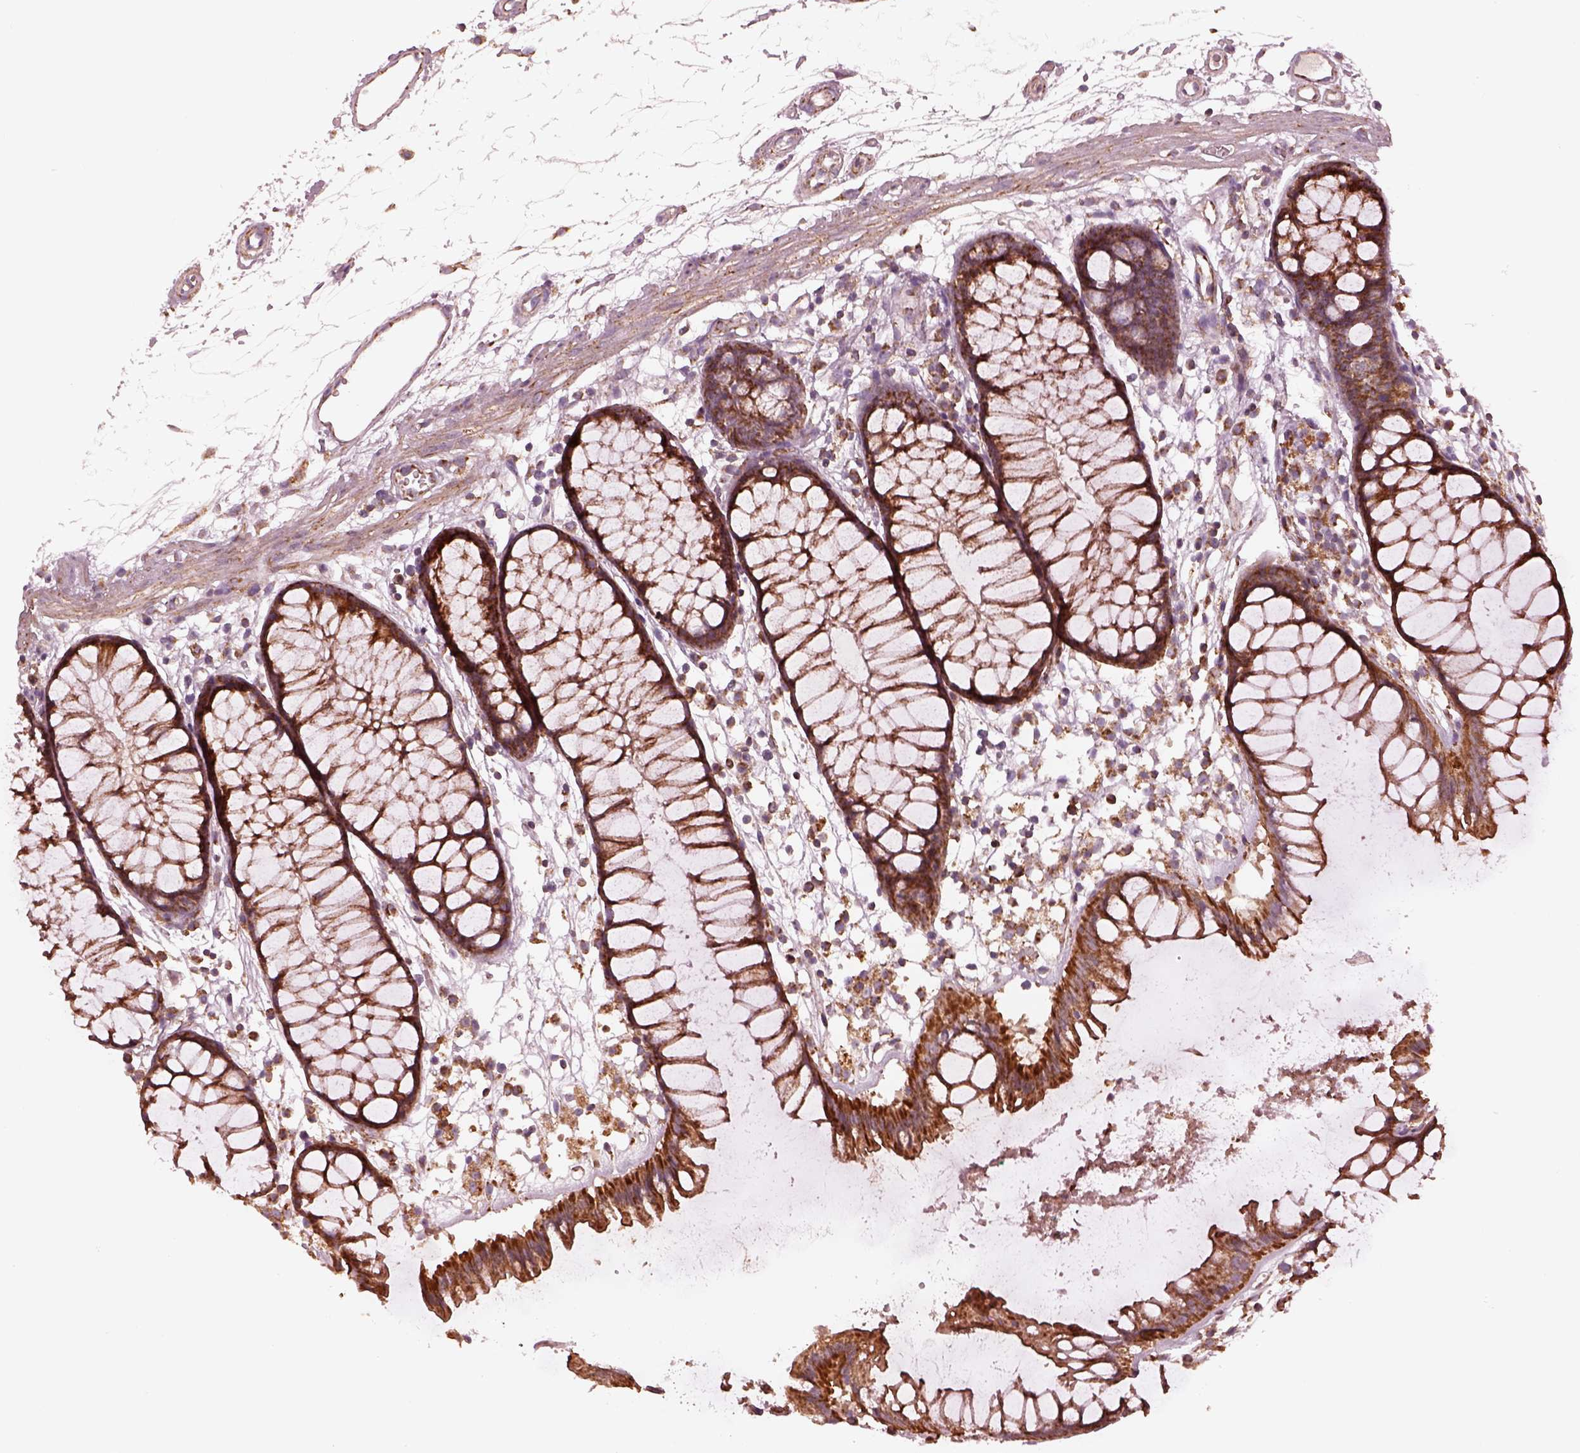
{"staining": {"intensity": "moderate", "quantity": "<25%", "location": "cytoplasmic/membranous"}, "tissue": "colon", "cell_type": "Endothelial cells", "image_type": "normal", "snomed": [{"axis": "morphology", "description": "Normal tissue, NOS"}, {"axis": "morphology", "description": "Adenocarcinoma, NOS"}, {"axis": "topography", "description": "Colon"}], "caption": "The histopathology image displays staining of benign colon, revealing moderate cytoplasmic/membranous protein positivity (brown color) within endothelial cells.", "gene": "NDUFB10", "patient": {"sex": "male", "age": 65}}